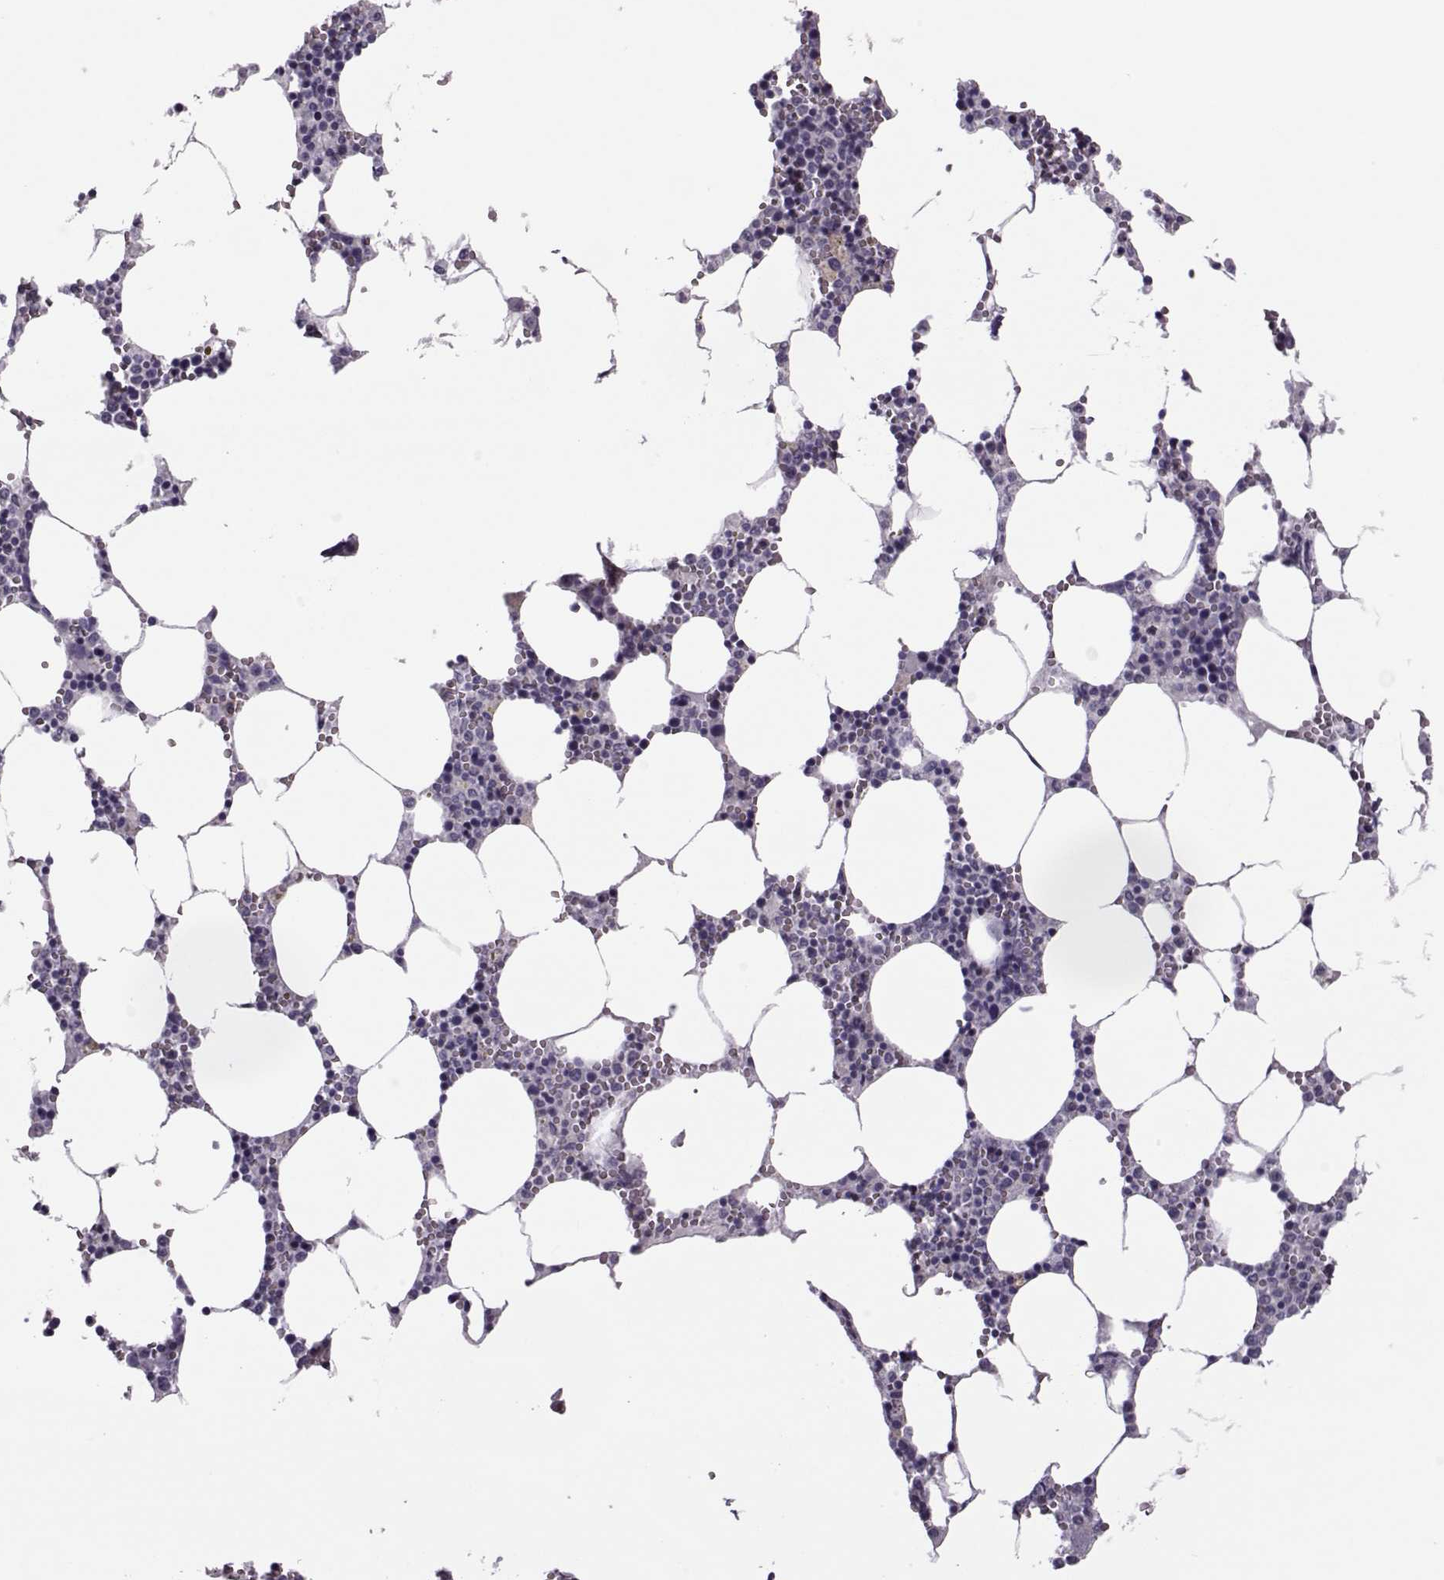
{"staining": {"intensity": "negative", "quantity": "none", "location": "none"}, "tissue": "bone marrow", "cell_type": "Hematopoietic cells", "image_type": "normal", "snomed": [{"axis": "morphology", "description": "Normal tissue, NOS"}, {"axis": "topography", "description": "Bone marrow"}], "caption": "This is an immunohistochemistry (IHC) image of benign human bone marrow. There is no staining in hematopoietic cells.", "gene": "LIN28A", "patient": {"sex": "female", "age": 64}}